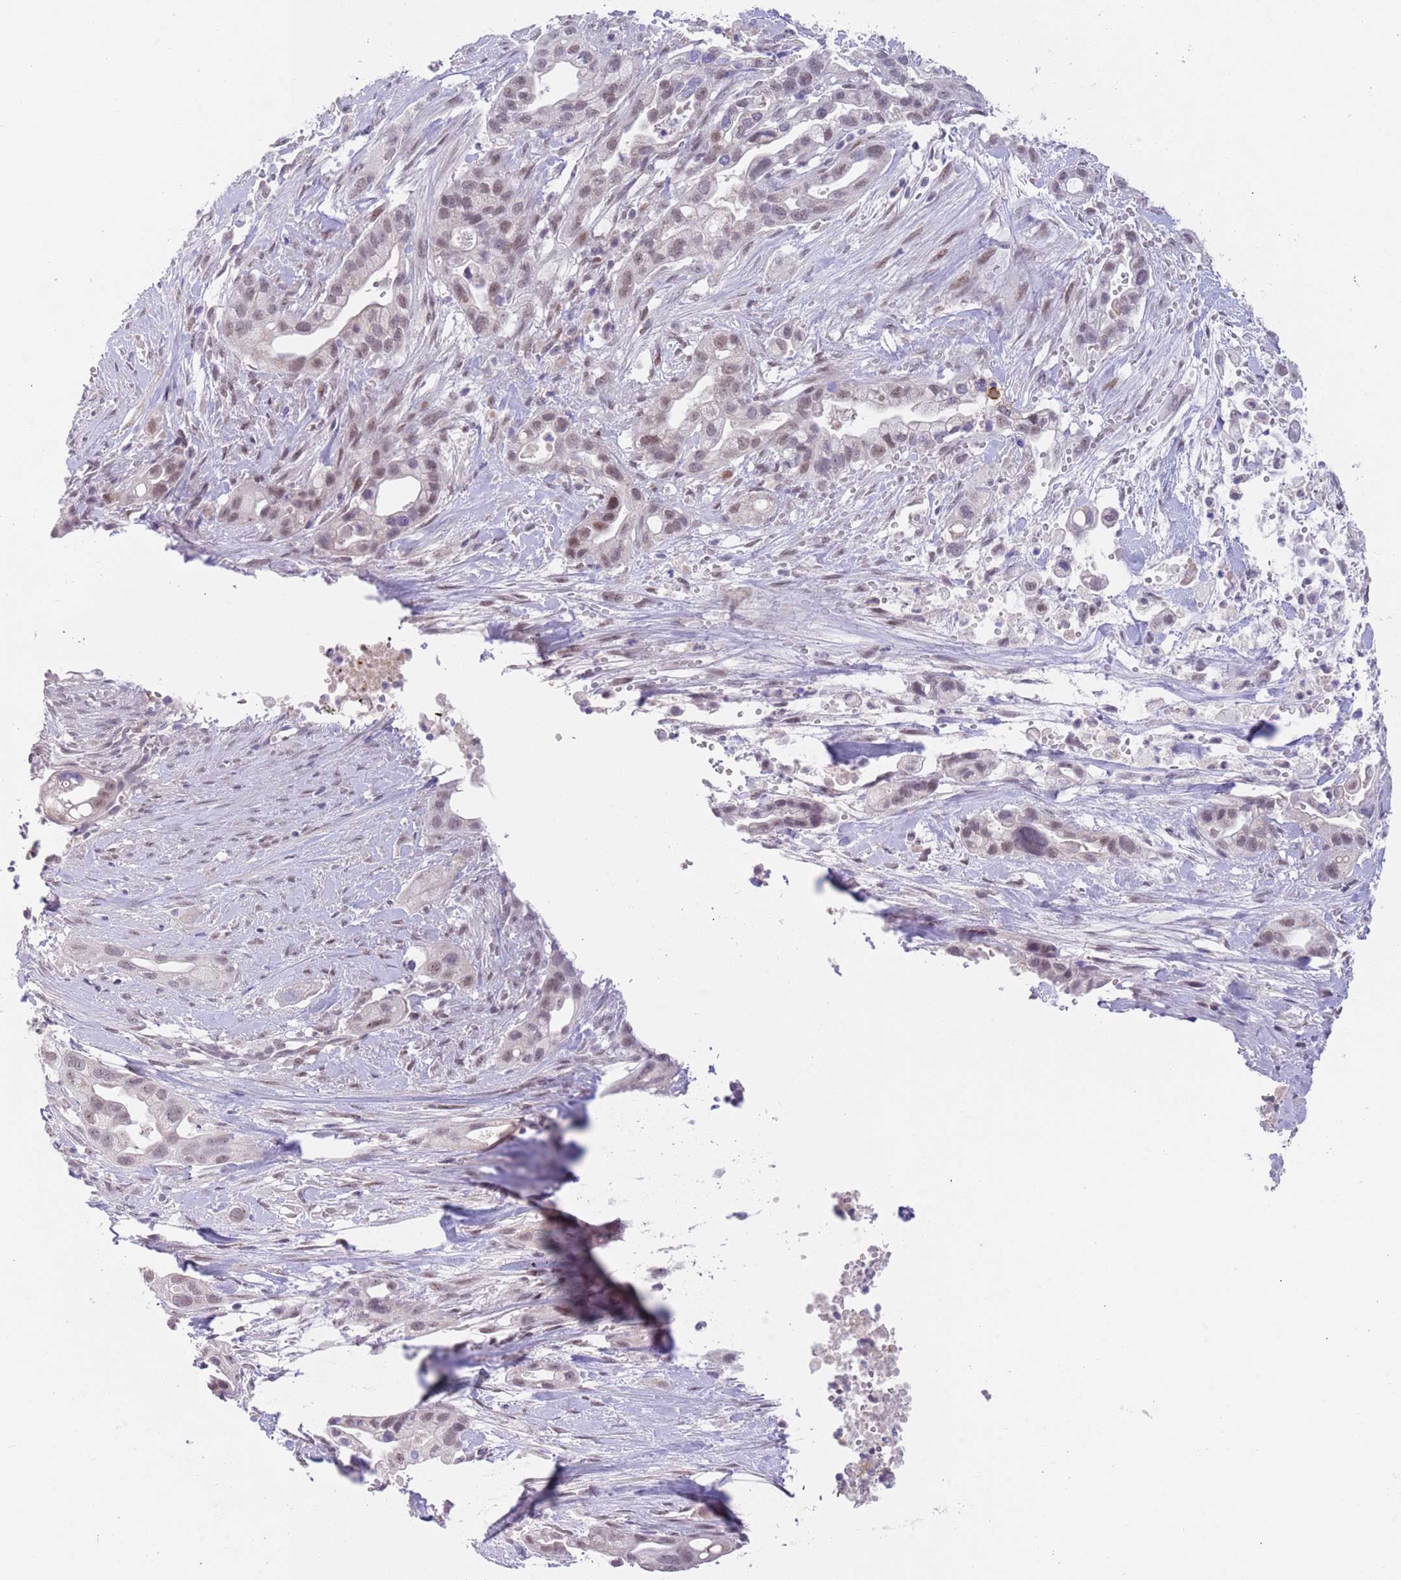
{"staining": {"intensity": "weak", "quantity": "25%-75%", "location": "cytoplasmic/membranous,nuclear"}, "tissue": "pancreatic cancer", "cell_type": "Tumor cells", "image_type": "cancer", "snomed": [{"axis": "morphology", "description": "Adenocarcinoma, NOS"}, {"axis": "topography", "description": "Pancreas"}], "caption": "Human pancreatic cancer (adenocarcinoma) stained with a protein marker displays weak staining in tumor cells.", "gene": "RFX1", "patient": {"sex": "male", "age": 44}}